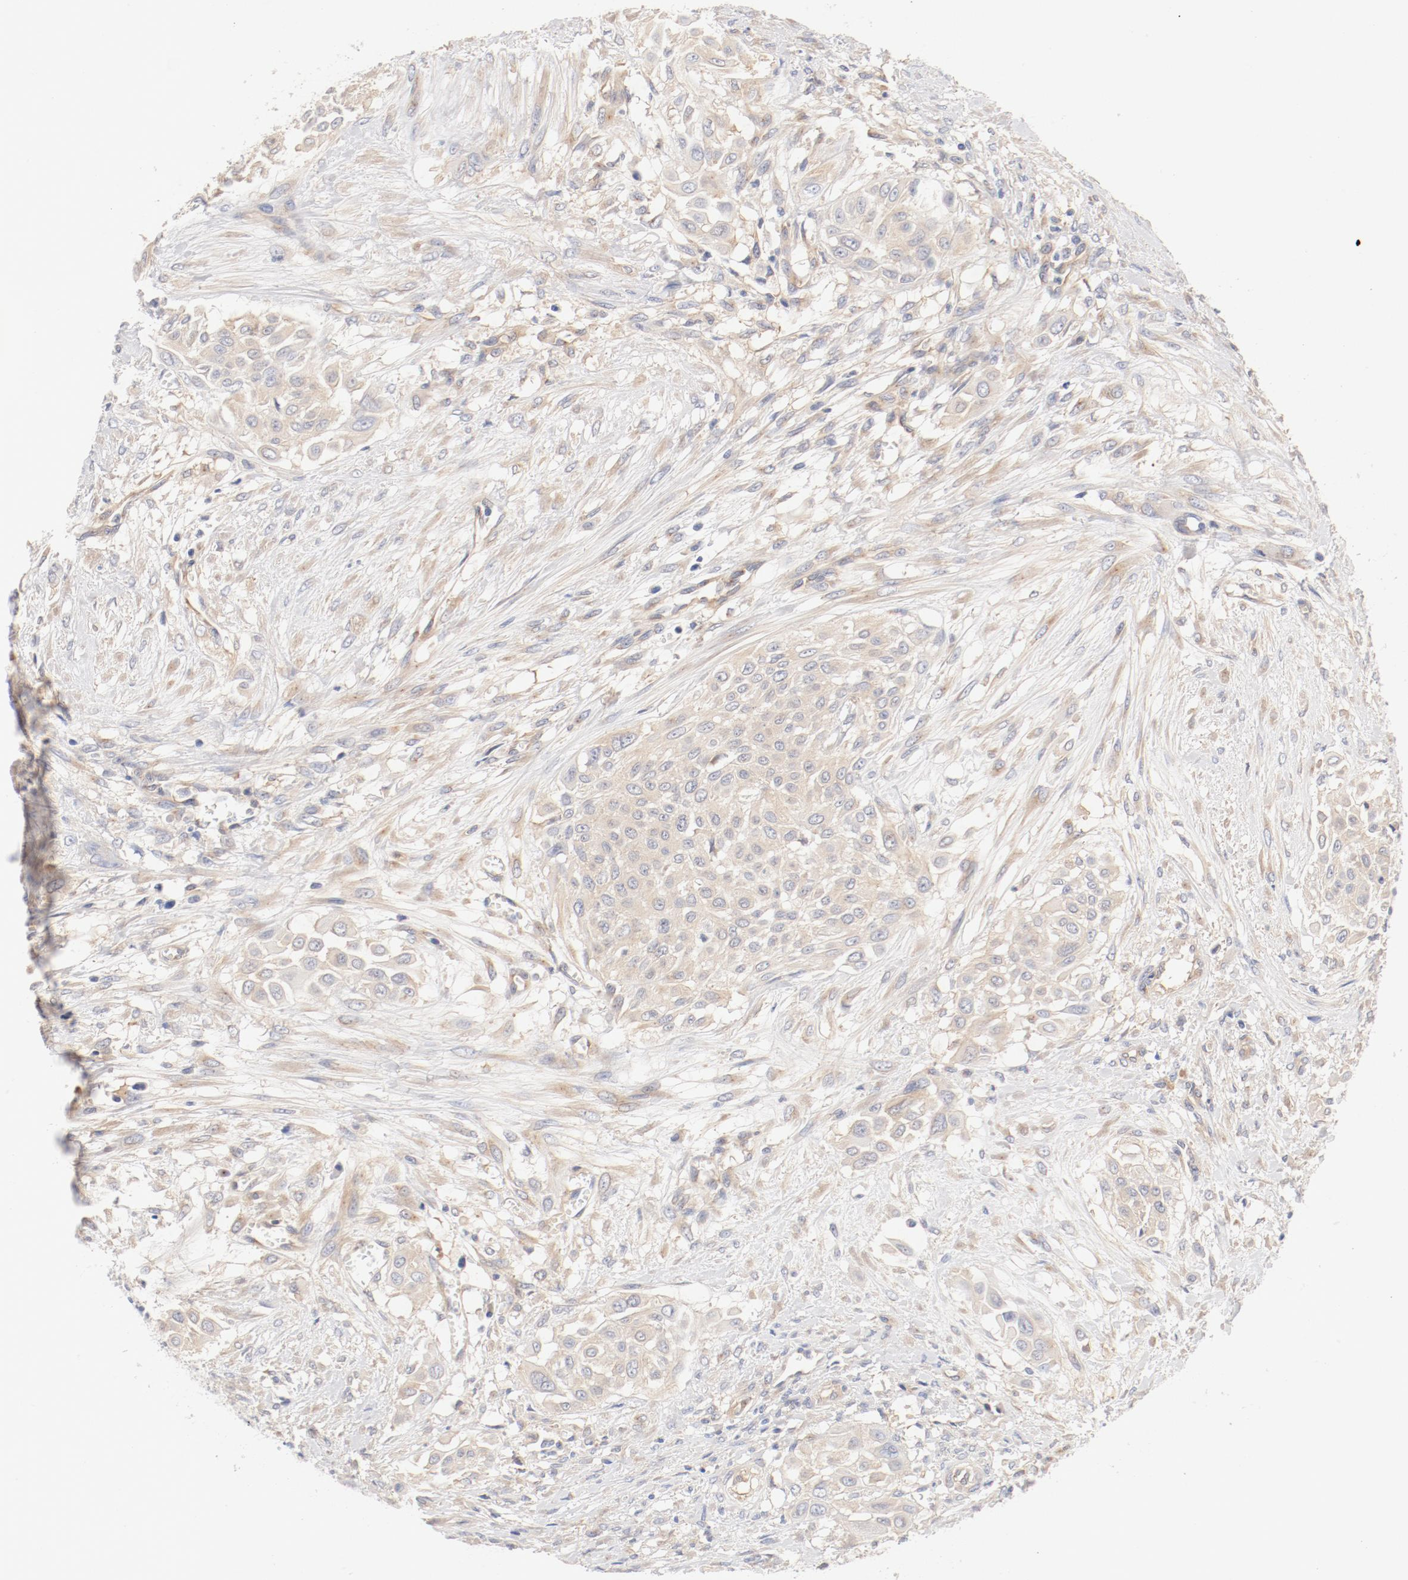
{"staining": {"intensity": "negative", "quantity": "none", "location": "none"}, "tissue": "urothelial cancer", "cell_type": "Tumor cells", "image_type": "cancer", "snomed": [{"axis": "morphology", "description": "Urothelial carcinoma, High grade"}, {"axis": "topography", "description": "Urinary bladder"}], "caption": "Tumor cells show no significant expression in urothelial cancer. (DAB (3,3'-diaminobenzidine) immunohistochemistry (IHC) with hematoxylin counter stain).", "gene": "DYNC1H1", "patient": {"sex": "male", "age": 57}}